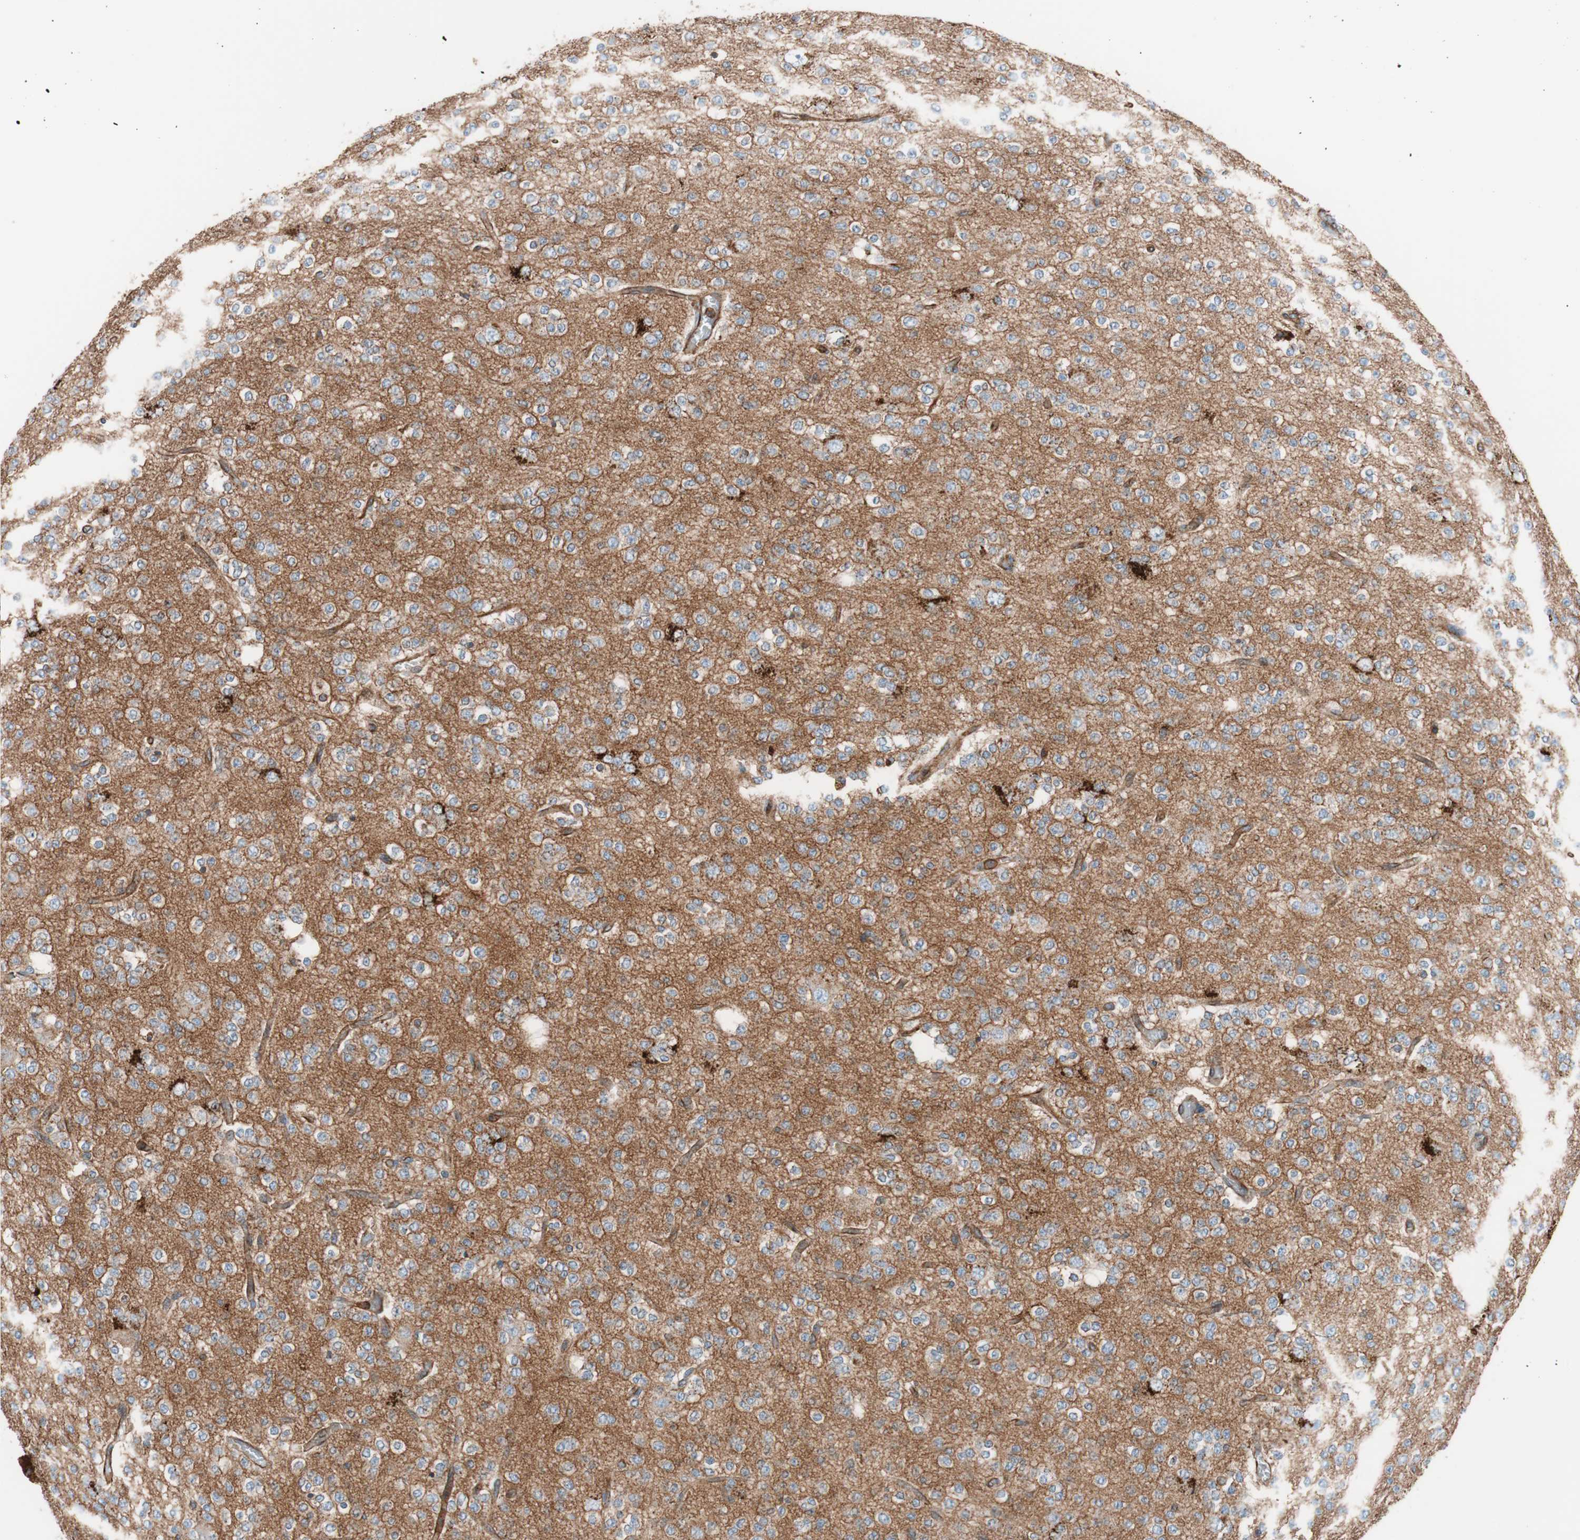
{"staining": {"intensity": "moderate", "quantity": ">75%", "location": "cytoplasmic/membranous"}, "tissue": "glioma", "cell_type": "Tumor cells", "image_type": "cancer", "snomed": [{"axis": "morphology", "description": "Glioma, malignant, Low grade"}, {"axis": "topography", "description": "Brain"}], "caption": "Tumor cells demonstrate moderate cytoplasmic/membranous positivity in approximately >75% of cells in malignant glioma (low-grade).", "gene": "FLOT2", "patient": {"sex": "male", "age": 38}}